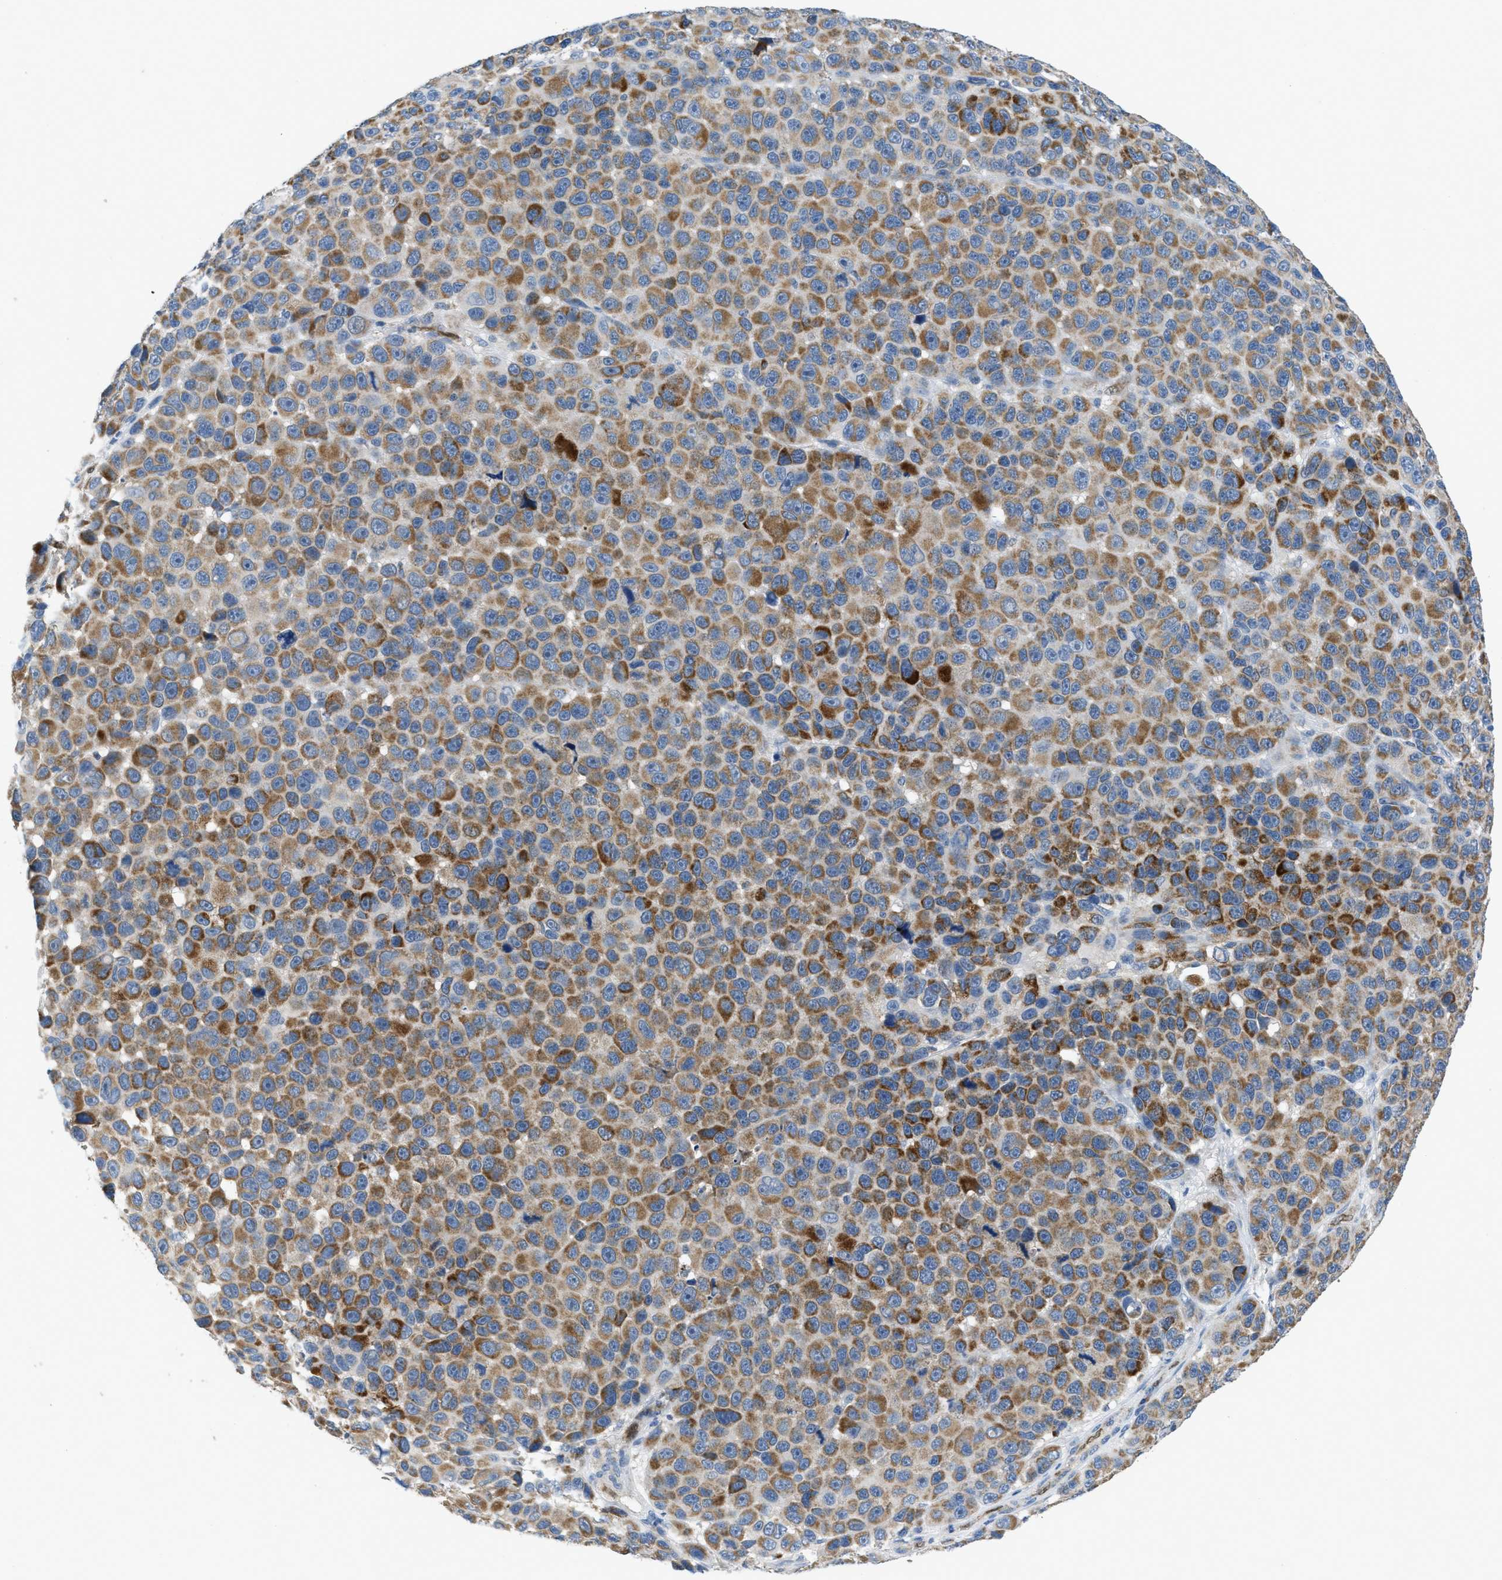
{"staining": {"intensity": "moderate", "quantity": ">75%", "location": "cytoplasmic/membranous"}, "tissue": "melanoma", "cell_type": "Tumor cells", "image_type": "cancer", "snomed": [{"axis": "morphology", "description": "Malignant melanoma, NOS"}, {"axis": "topography", "description": "Skin"}], "caption": "A brown stain labels moderate cytoplasmic/membranous expression of a protein in human melanoma tumor cells.", "gene": "PNKD", "patient": {"sex": "male", "age": 53}}